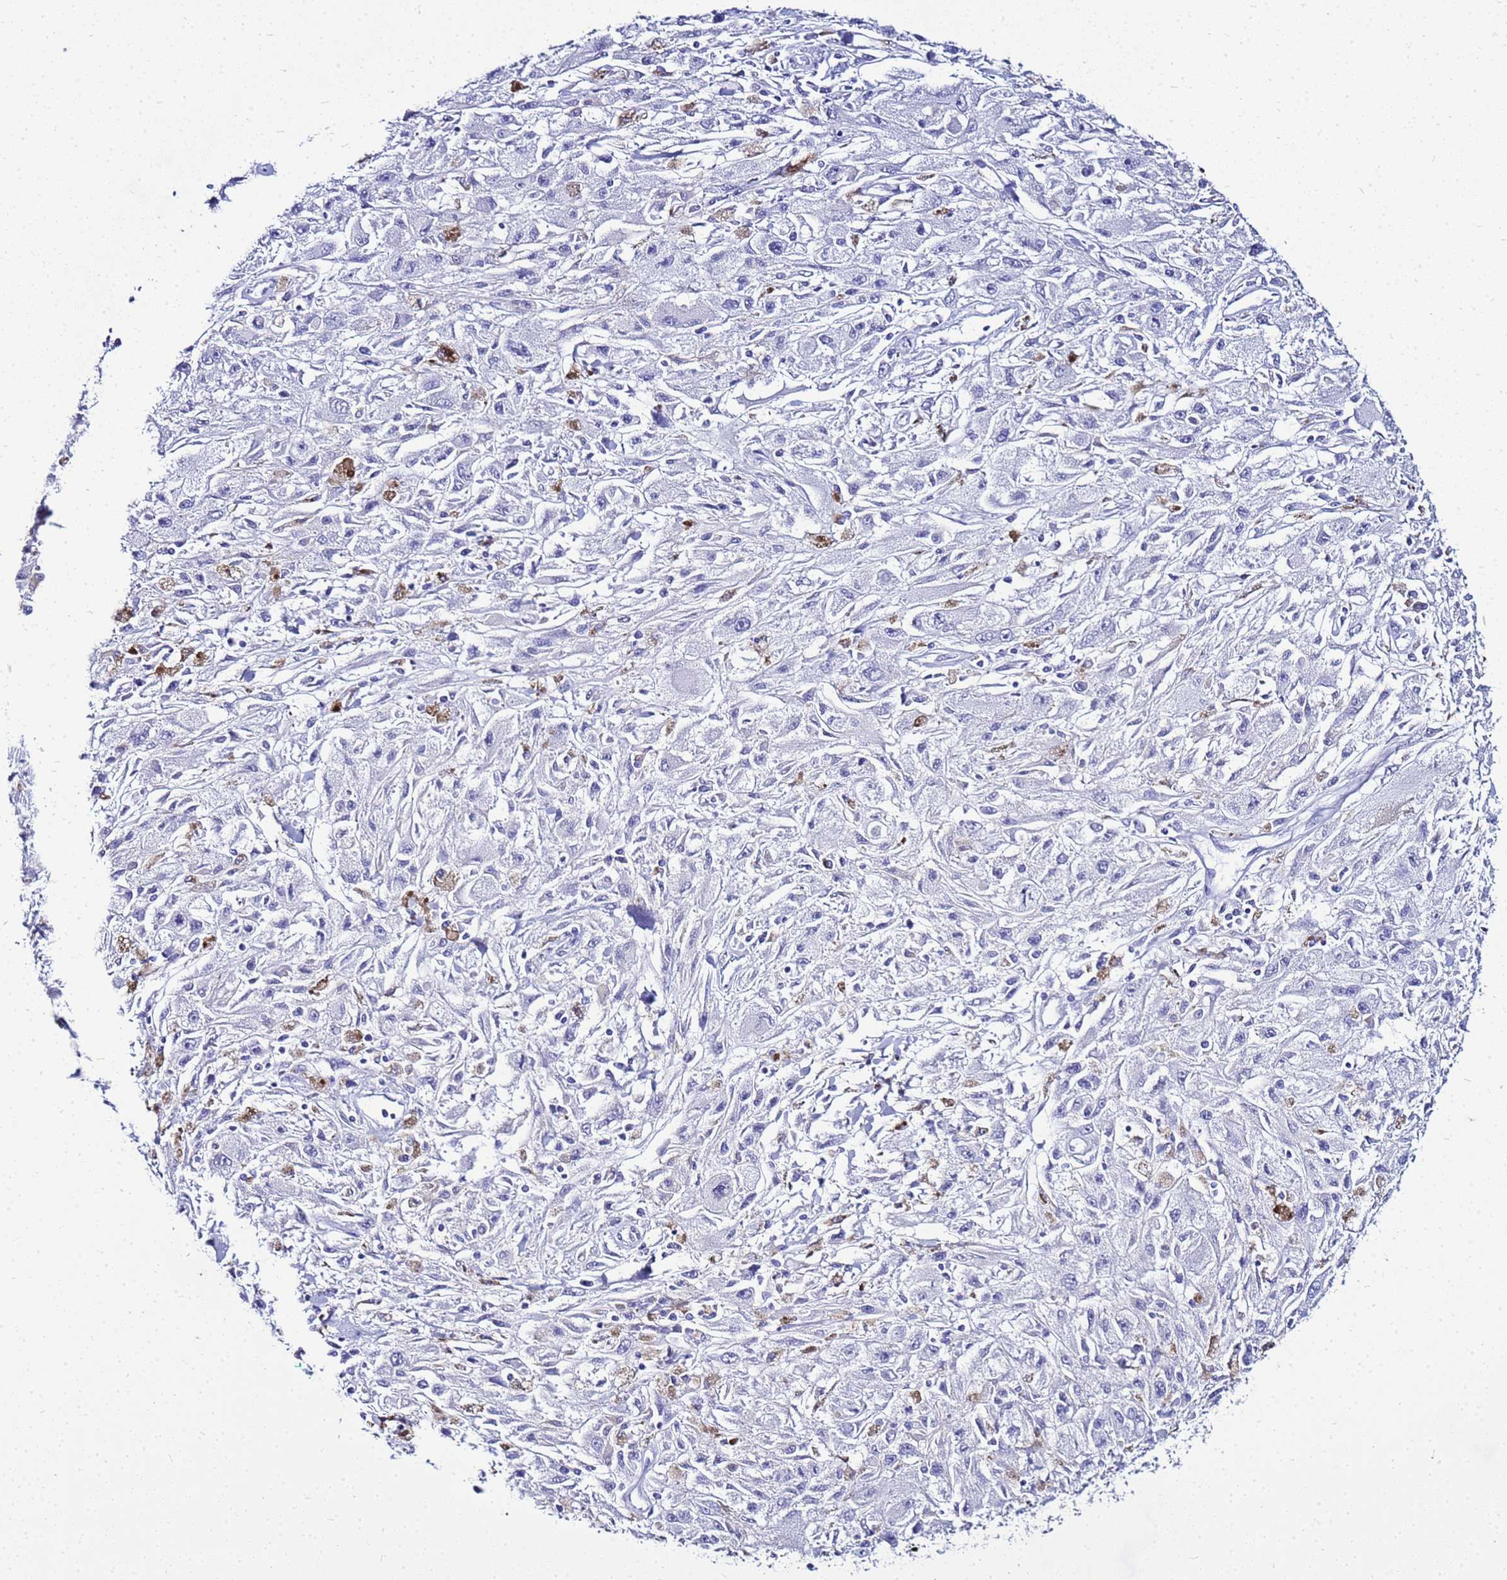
{"staining": {"intensity": "negative", "quantity": "none", "location": "none"}, "tissue": "melanoma", "cell_type": "Tumor cells", "image_type": "cancer", "snomed": [{"axis": "morphology", "description": "Malignant melanoma, Metastatic site"}, {"axis": "topography", "description": "Skin"}], "caption": "A high-resolution image shows immunohistochemistry staining of malignant melanoma (metastatic site), which demonstrates no significant expression in tumor cells. (DAB (3,3'-diaminobenzidine) IHC visualized using brightfield microscopy, high magnification).", "gene": "CSTA", "patient": {"sex": "male", "age": 53}}